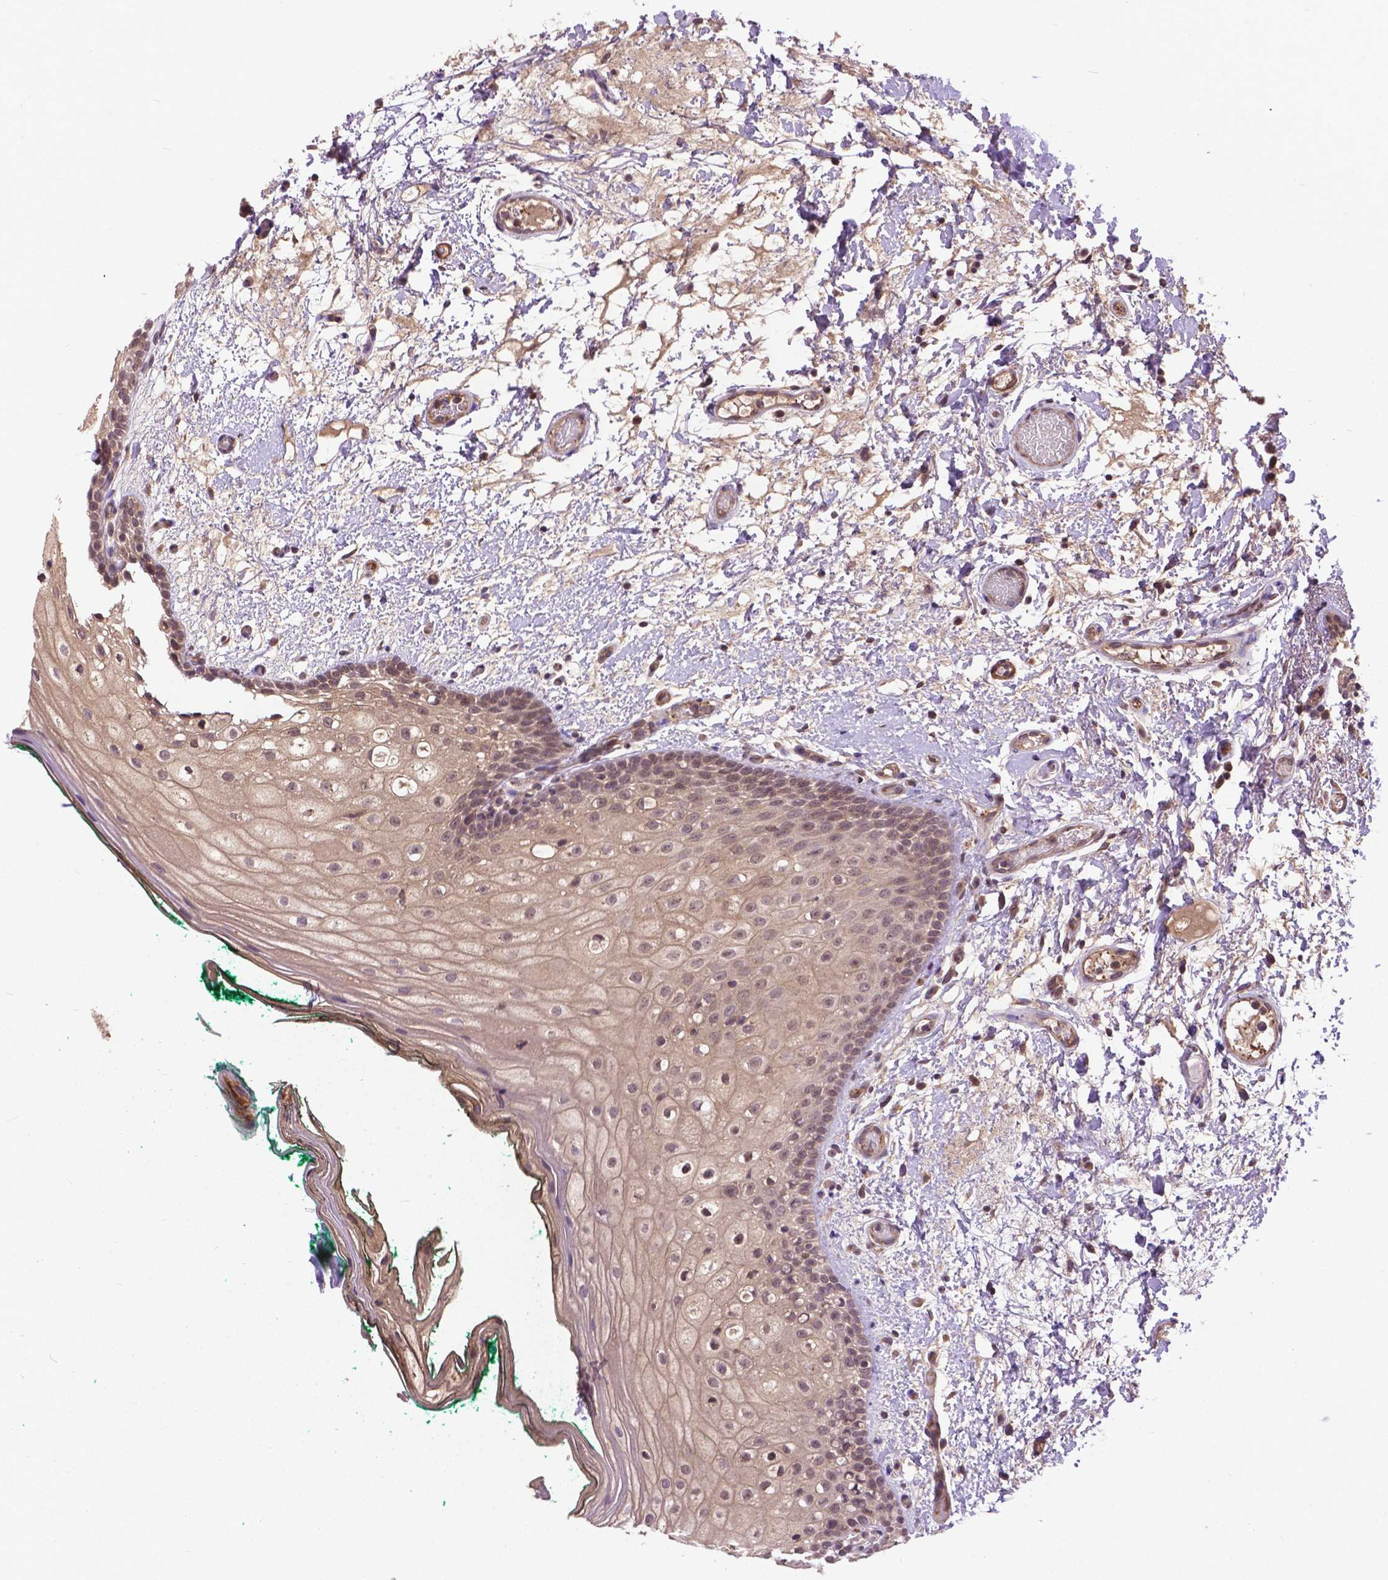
{"staining": {"intensity": "moderate", "quantity": ">75%", "location": "cytoplasmic/membranous,nuclear"}, "tissue": "oral mucosa", "cell_type": "Squamous epithelial cells", "image_type": "normal", "snomed": [{"axis": "morphology", "description": "Normal tissue, NOS"}, {"axis": "topography", "description": "Oral tissue"}], "caption": "DAB immunohistochemical staining of unremarkable oral mucosa shows moderate cytoplasmic/membranous,nuclear protein positivity in about >75% of squamous epithelial cells.", "gene": "ZNF616", "patient": {"sex": "female", "age": 83}}